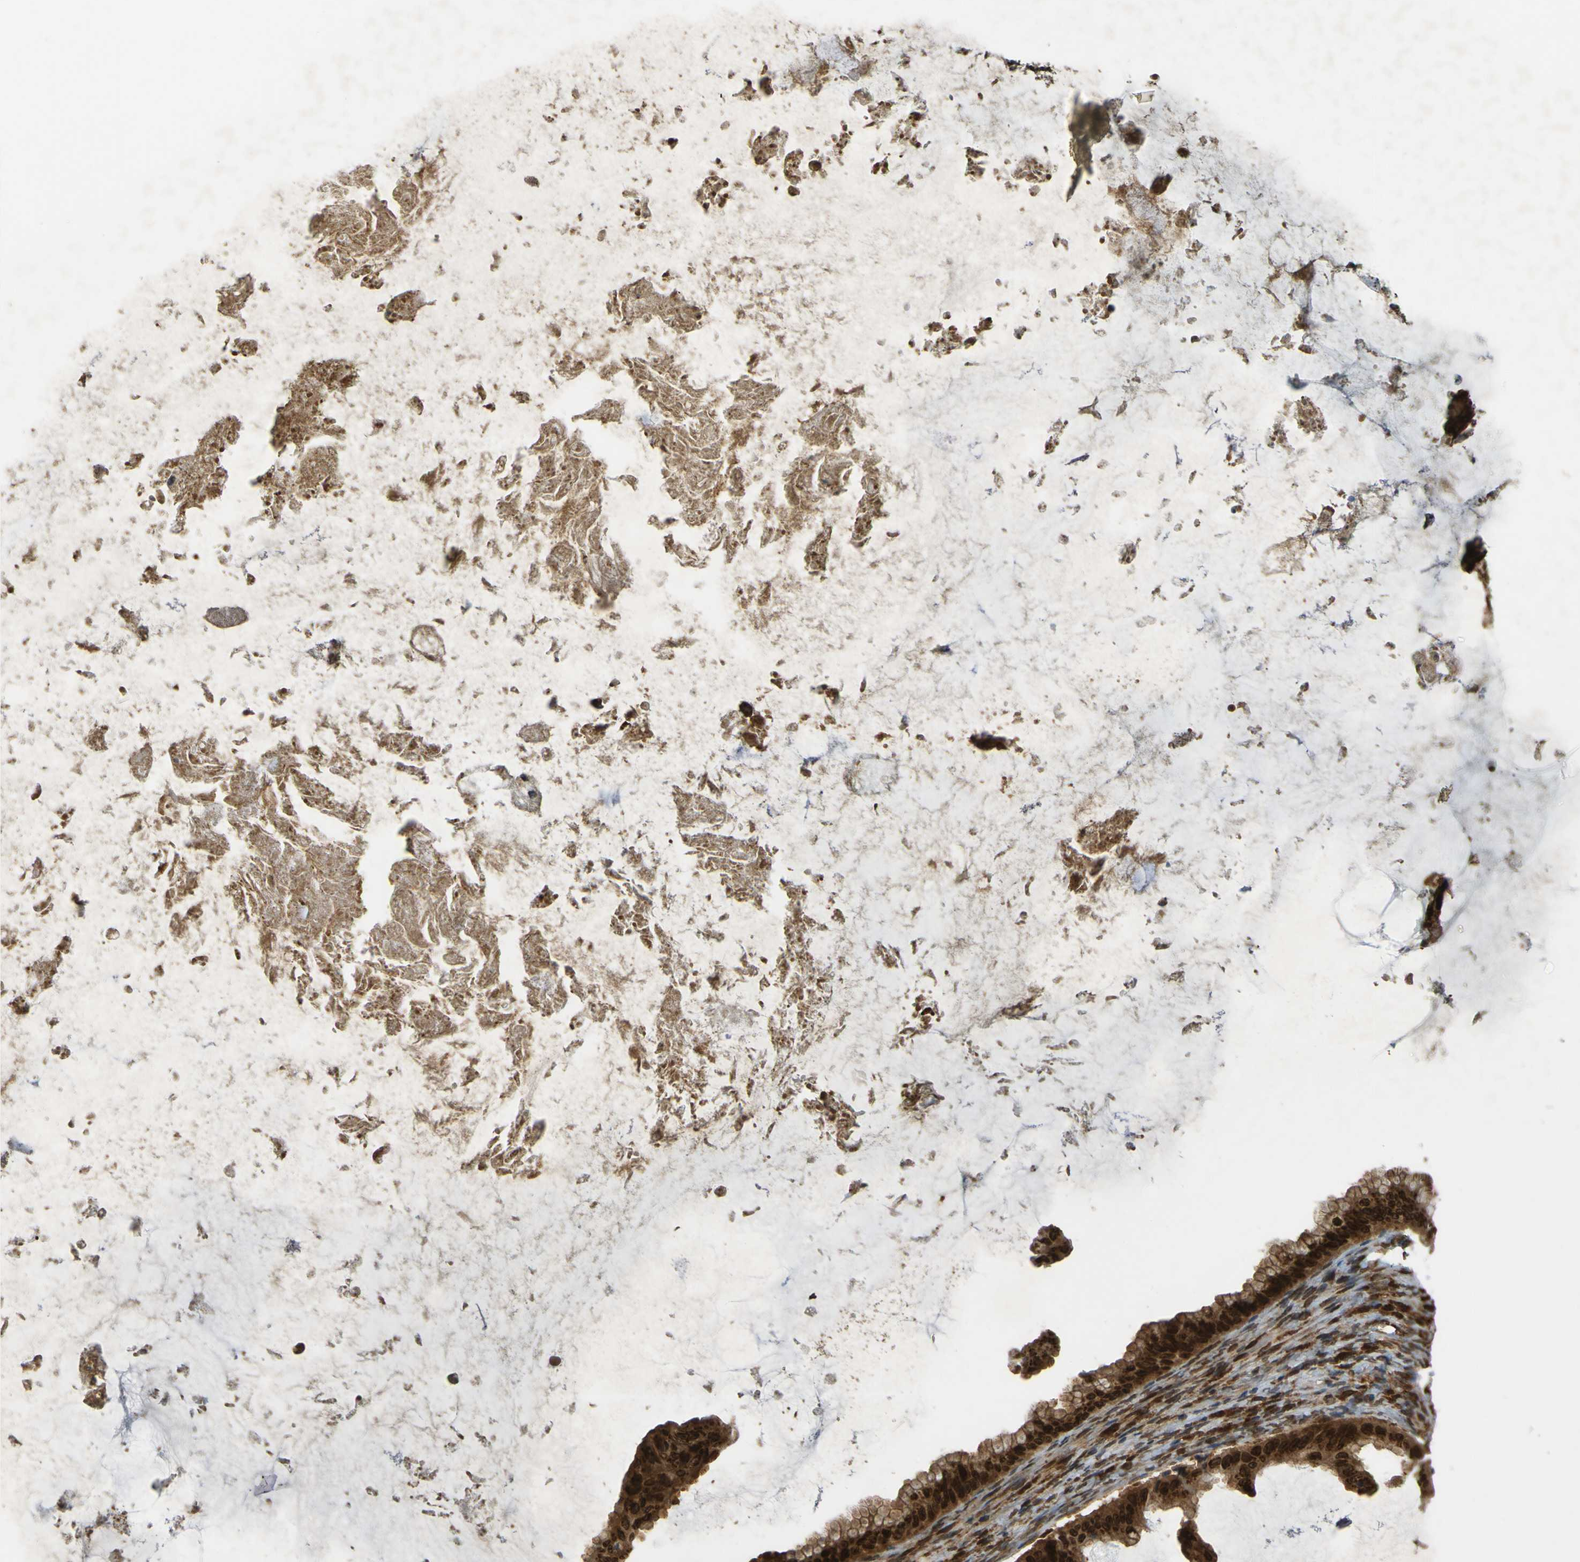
{"staining": {"intensity": "strong", "quantity": ">75%", "location": "cytoplasmic/membranous,nuclear"}, "tissue": "ovarian cancer", "cell_type": "Tumor cells", "image_type": "cancer", "snomed": [{"axis": "morphology", "description": "Cystadenocarcinoma, mucinous, NOS"}, {"axis": "topography", "description": "Ovary"}], "caption": "This histopathology image reveals mucinous cystadenocarcinoma (ovarian) stained with immunohistochemistry (IHC) to label a protein in brown. The cytoplasmic/membranous and nuclear of tumor cells show strong positivity for the protein. Nuclei are counter-stained blue.", "gene": "GALNT1", "patient": {"sex": "female", "age": 61}}